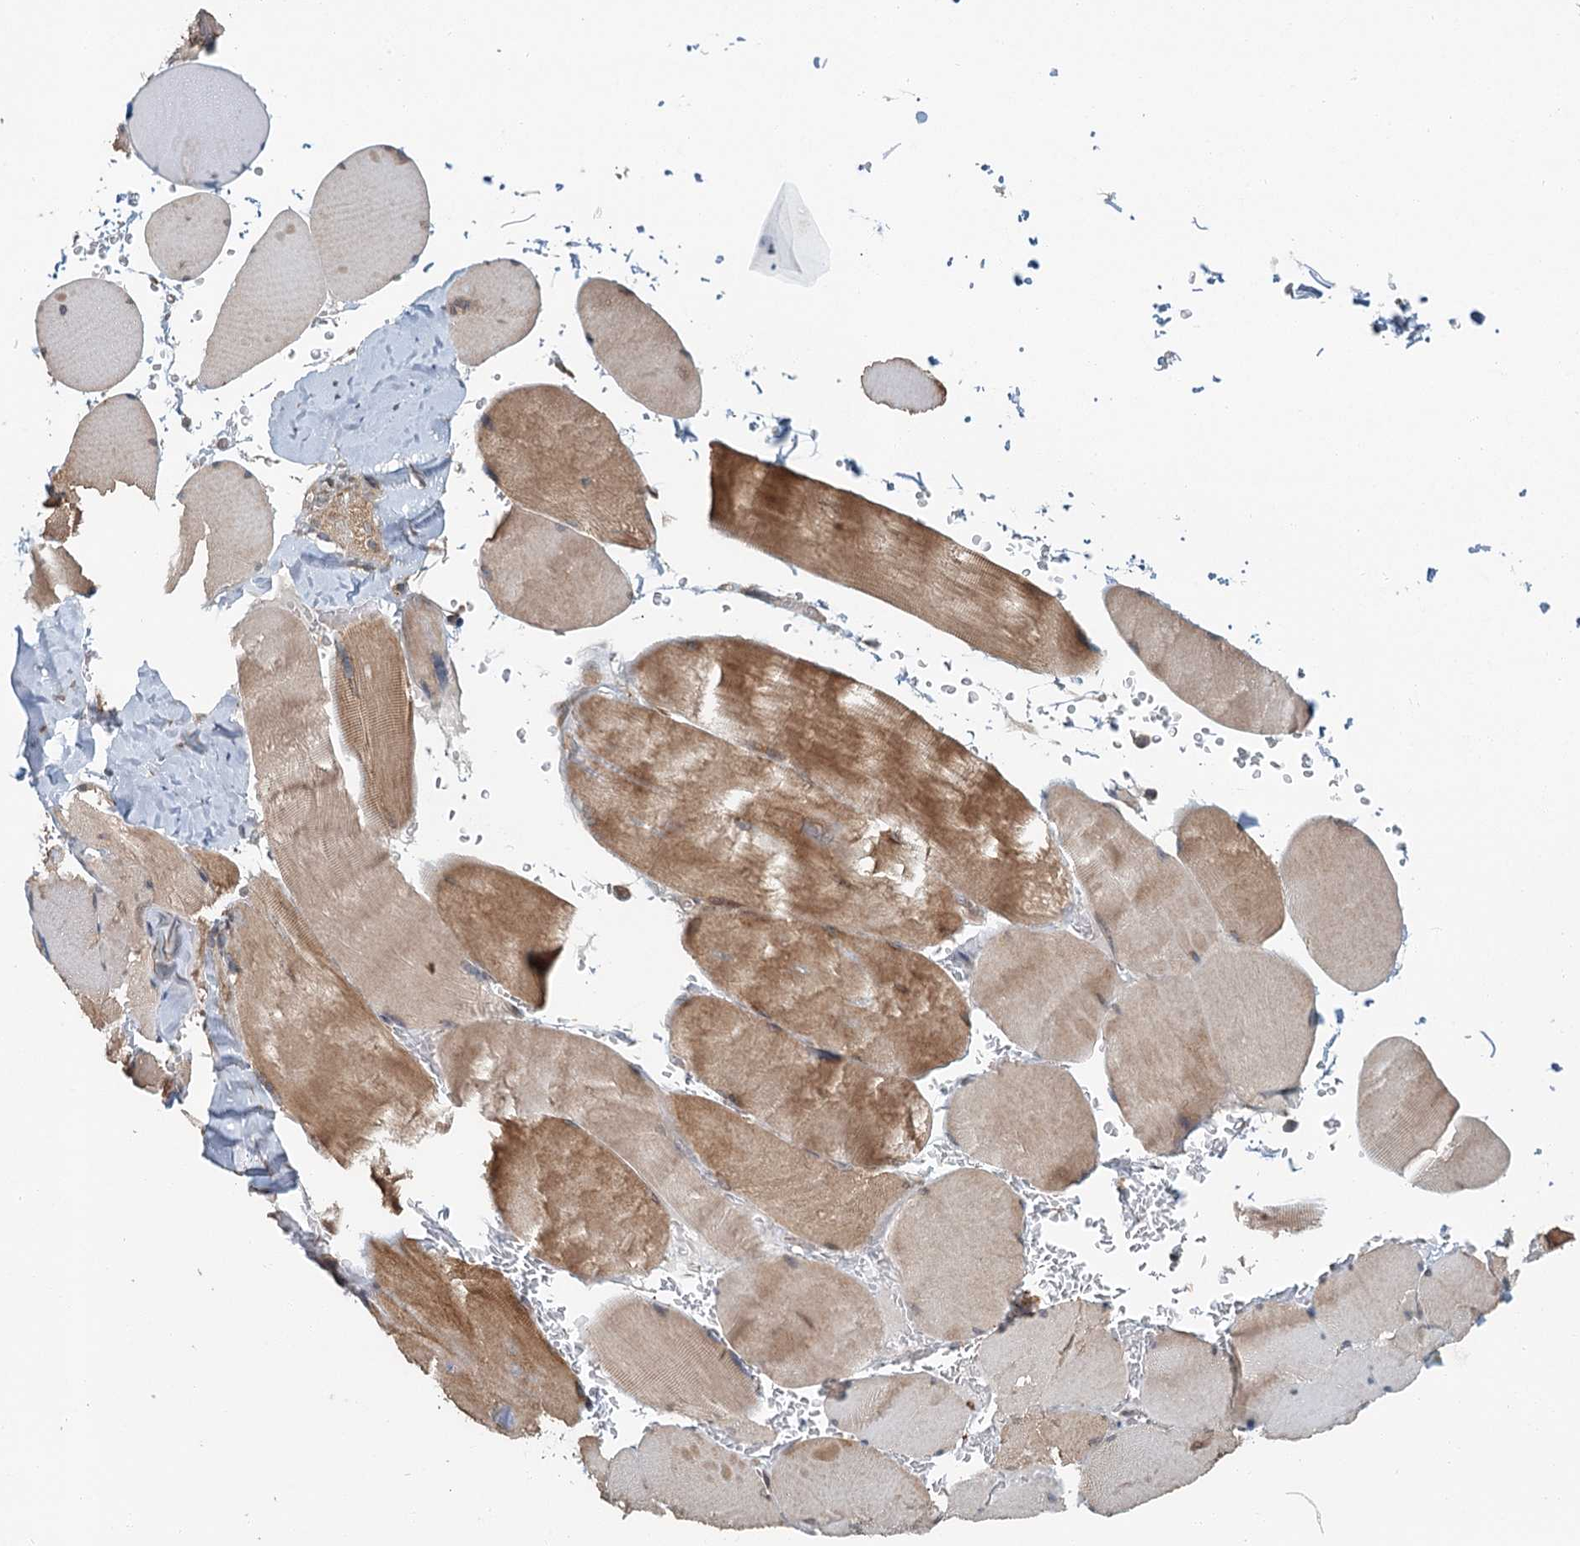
{"staining": {"intensity": "moderate", "quantity": ">75%", "location": "cytoplasmic/membranous"}, "tissue": "skeletal muscle", "cell_type": "Myocytes", "image_type": "normal", "snomed": [{"axis": "morphology", "description": "Normal tissue, NOS"}, {"axis": "topography", "description": "Skeletal muscle"}, {"axis": "topography", "description": "Head-Neck"}], "caption": "Immunohistochemical staining of unremarkable skeletal muscle displays moderate cytoplasmic/membranous protein expression in approximately >75% of myocytes. (Brightfield microscopy of DAB IHC at high magnification).", "gene": "ZNF527", "patient": {"sex": "male", "age": 66}}